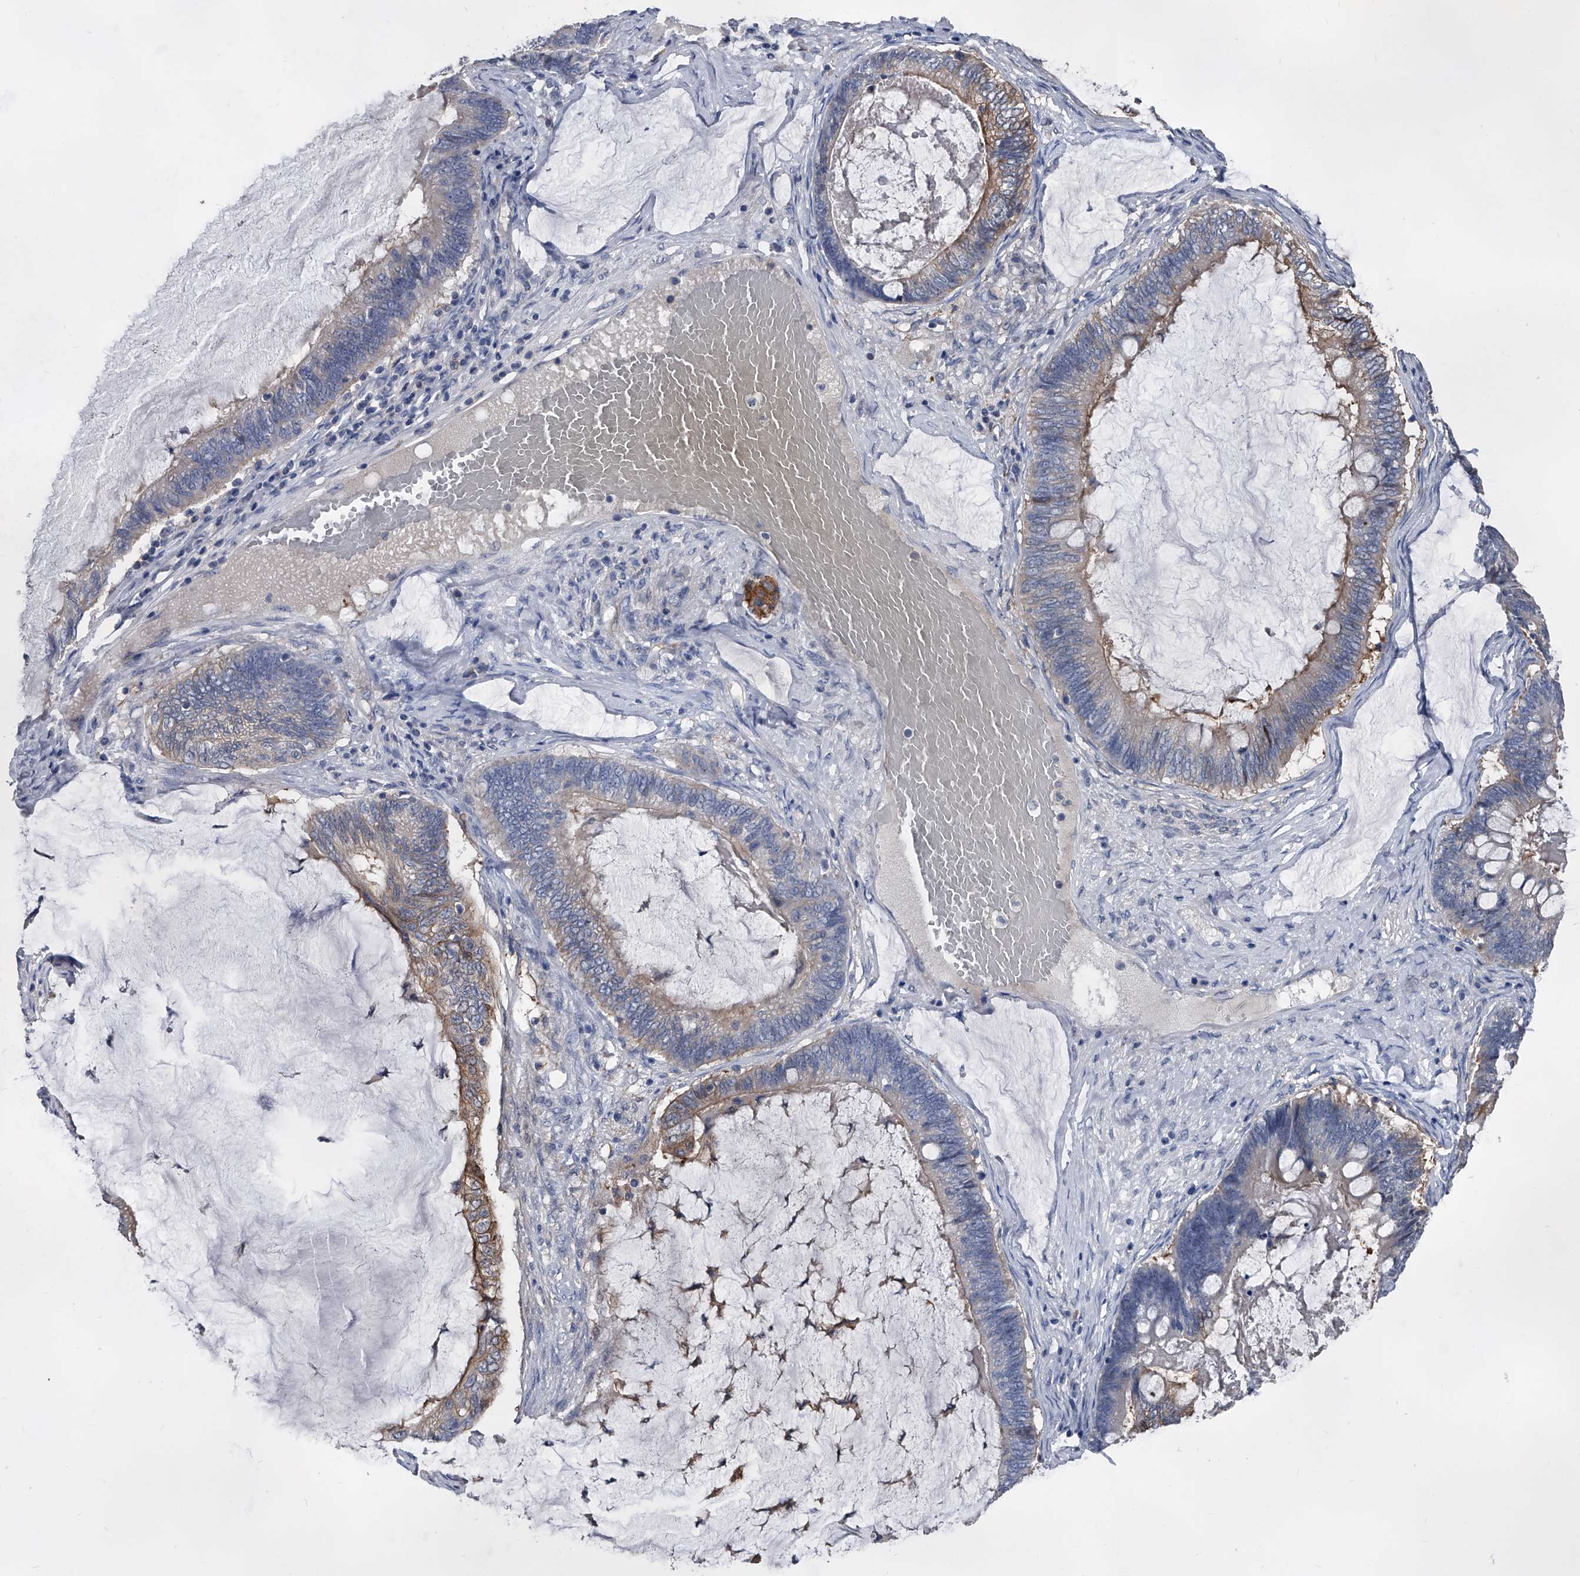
{"staining": {"intensity": "moderate", "quantity": "<25%", "location": "cytoplasmic/membranous"}, "tissue": "ovarian cancer", "cell_type": "Tumor cells", "image_type": "cancer", "snomed": [{"axis": "morphology", "description": "Cystadenocarcinoma, mucinous, NOS"}, {"axis": "topography", "description": "Ovary"}], "caption": "IHC of mucinous cystadenocarcinoma (ovarian) exhibits low levels of moderate cytoplasmic/membranous staining in approximately <25% of tumor cells. (DAB (3,3'-diaminobenzidine) IHC, brown staining for protein, blue staining for nuclei).", "gene": "KIF13A", "patient": {"sex": "female", "age": 61}}